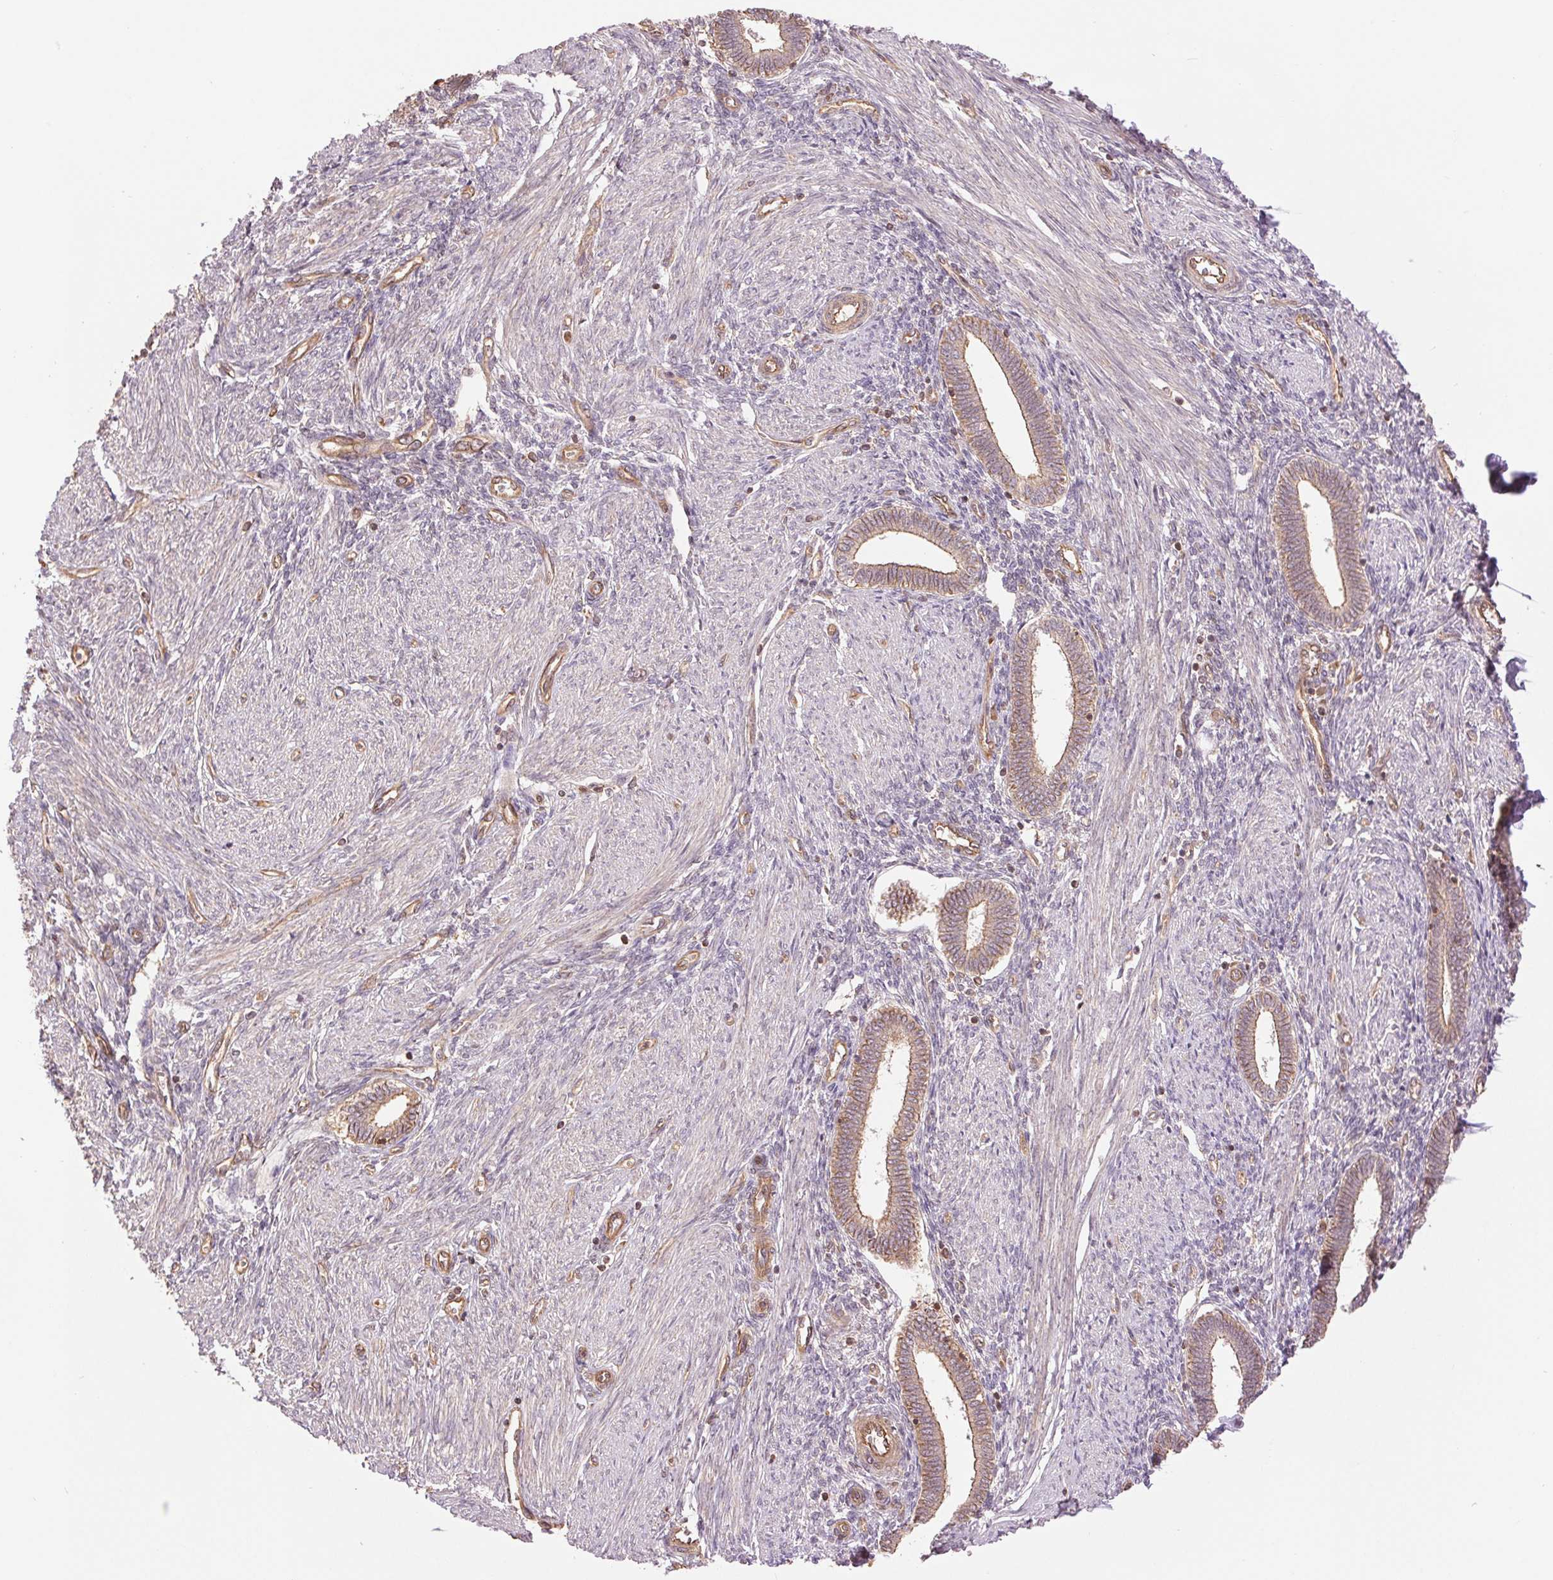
{"staining": {"intensity": "weak", "quantity": "<25%", "location": "cytoplasmic/membranous"}, "tissue": "endometrium", "cell_type": "Cells in endometrial stroma", "image_type": "normal", "snomed": [{"axis": "morphology", "description": "Normal tissue, NOS"}, {"axis": "topography", "description": "Endometrium"}], "caption": "Immunohistochemistry (IHC) micrograph of benign endometrium: endometrium stained with DAB demonstrates no significant protein staining in cells in endometrial stroma. (DAB immunohistochemistry, high magnification).", "gene": "STARD7", "patient": {"sex": "female", "age": 42}}